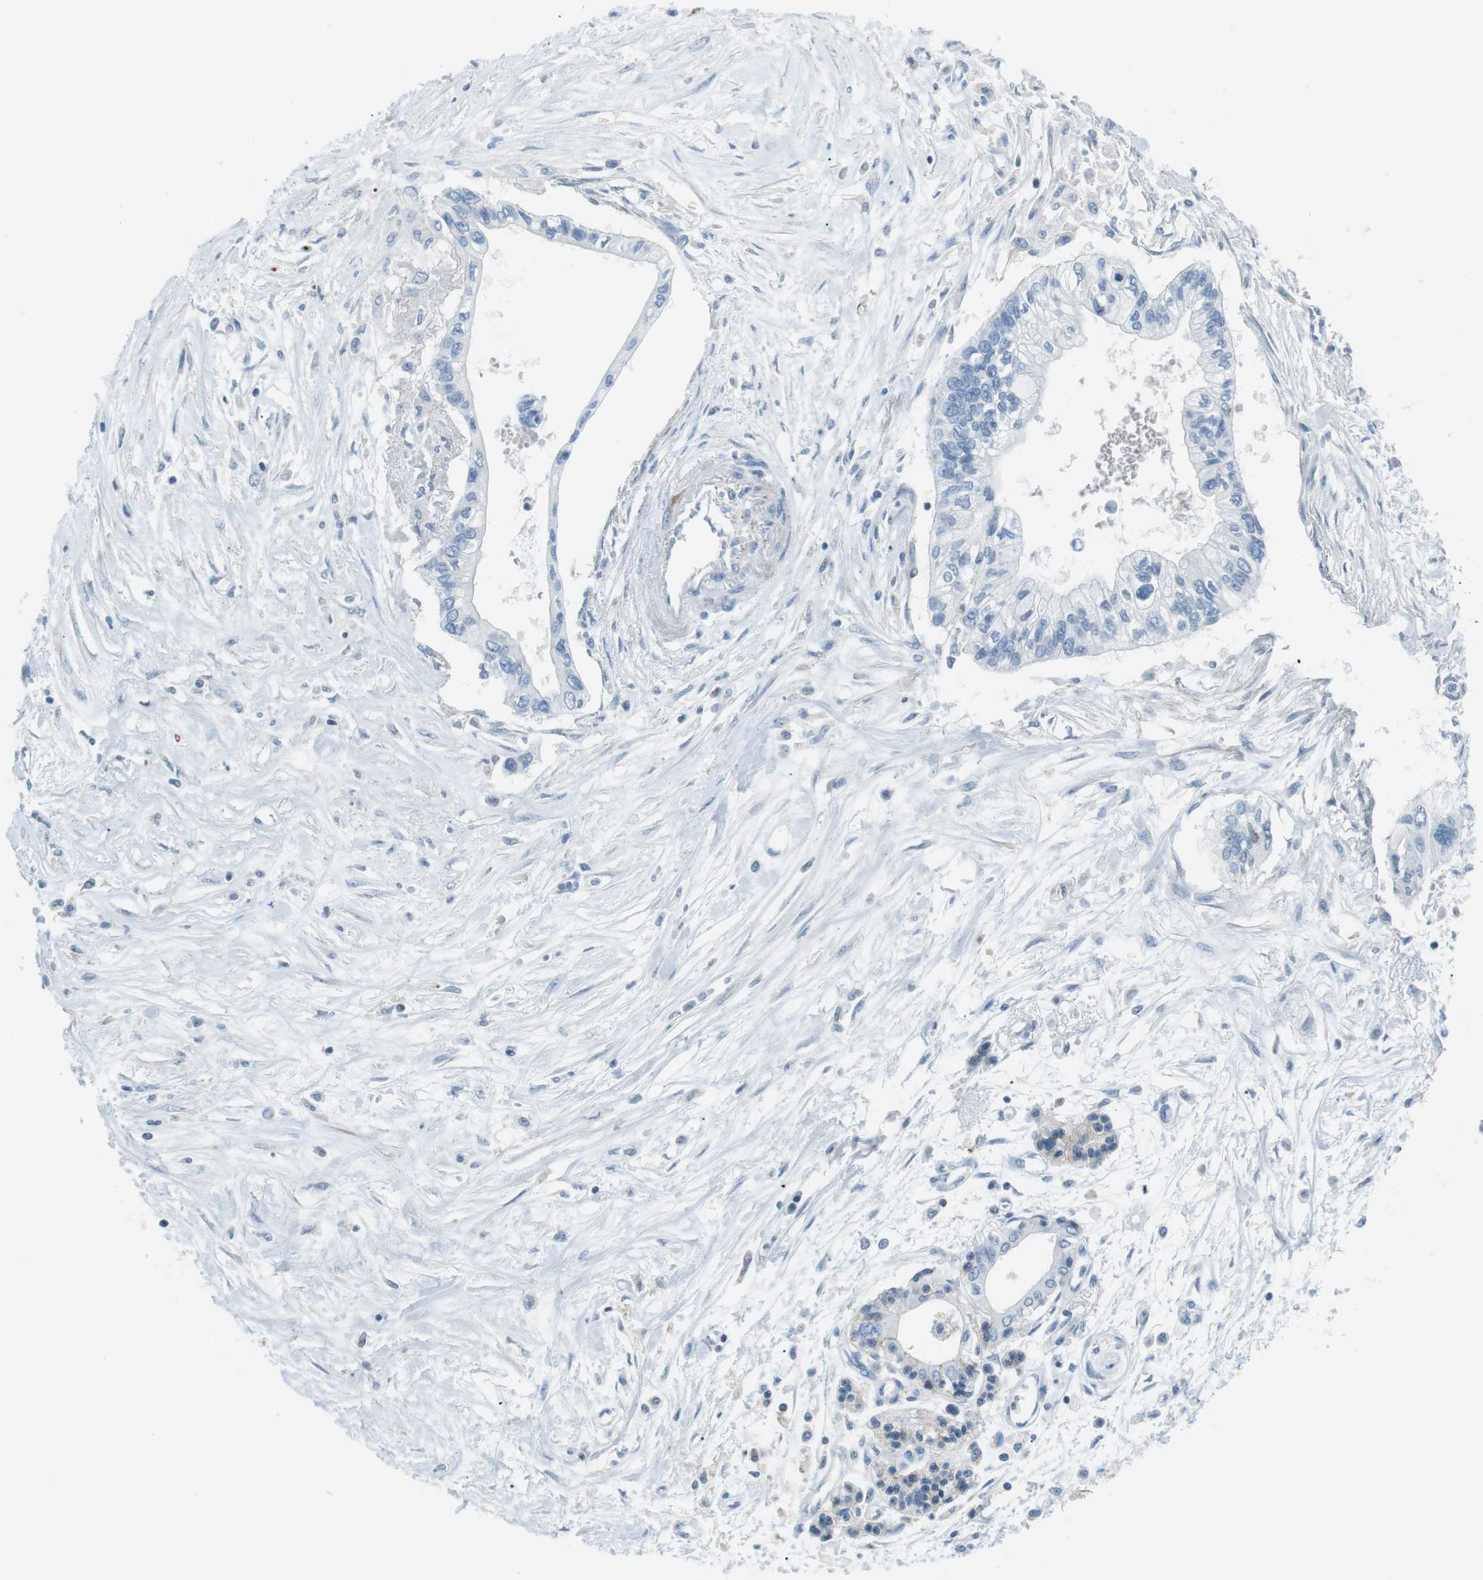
{"staining": {"intensity": "negative", "quantity": "none", "location": "none"}, "tissue": "pancreatic cancer", "cell_type": "Tumor cells", "image_type": "cancer", "snomed": [{"axis": "morphology", "description": "Adenocarcinoma, NOS"}, {"axis": "topography", "description": "Pancreas"}], "caption": "This is a histopathology image of immunohistochemistry staining of pancreatic cancer (adenocarcinoma), which shows no staining in tumor cells. Nuclei are stained in blue.", "gene": "ARVCF", "patient": {"sex": "female", "age": 77}}